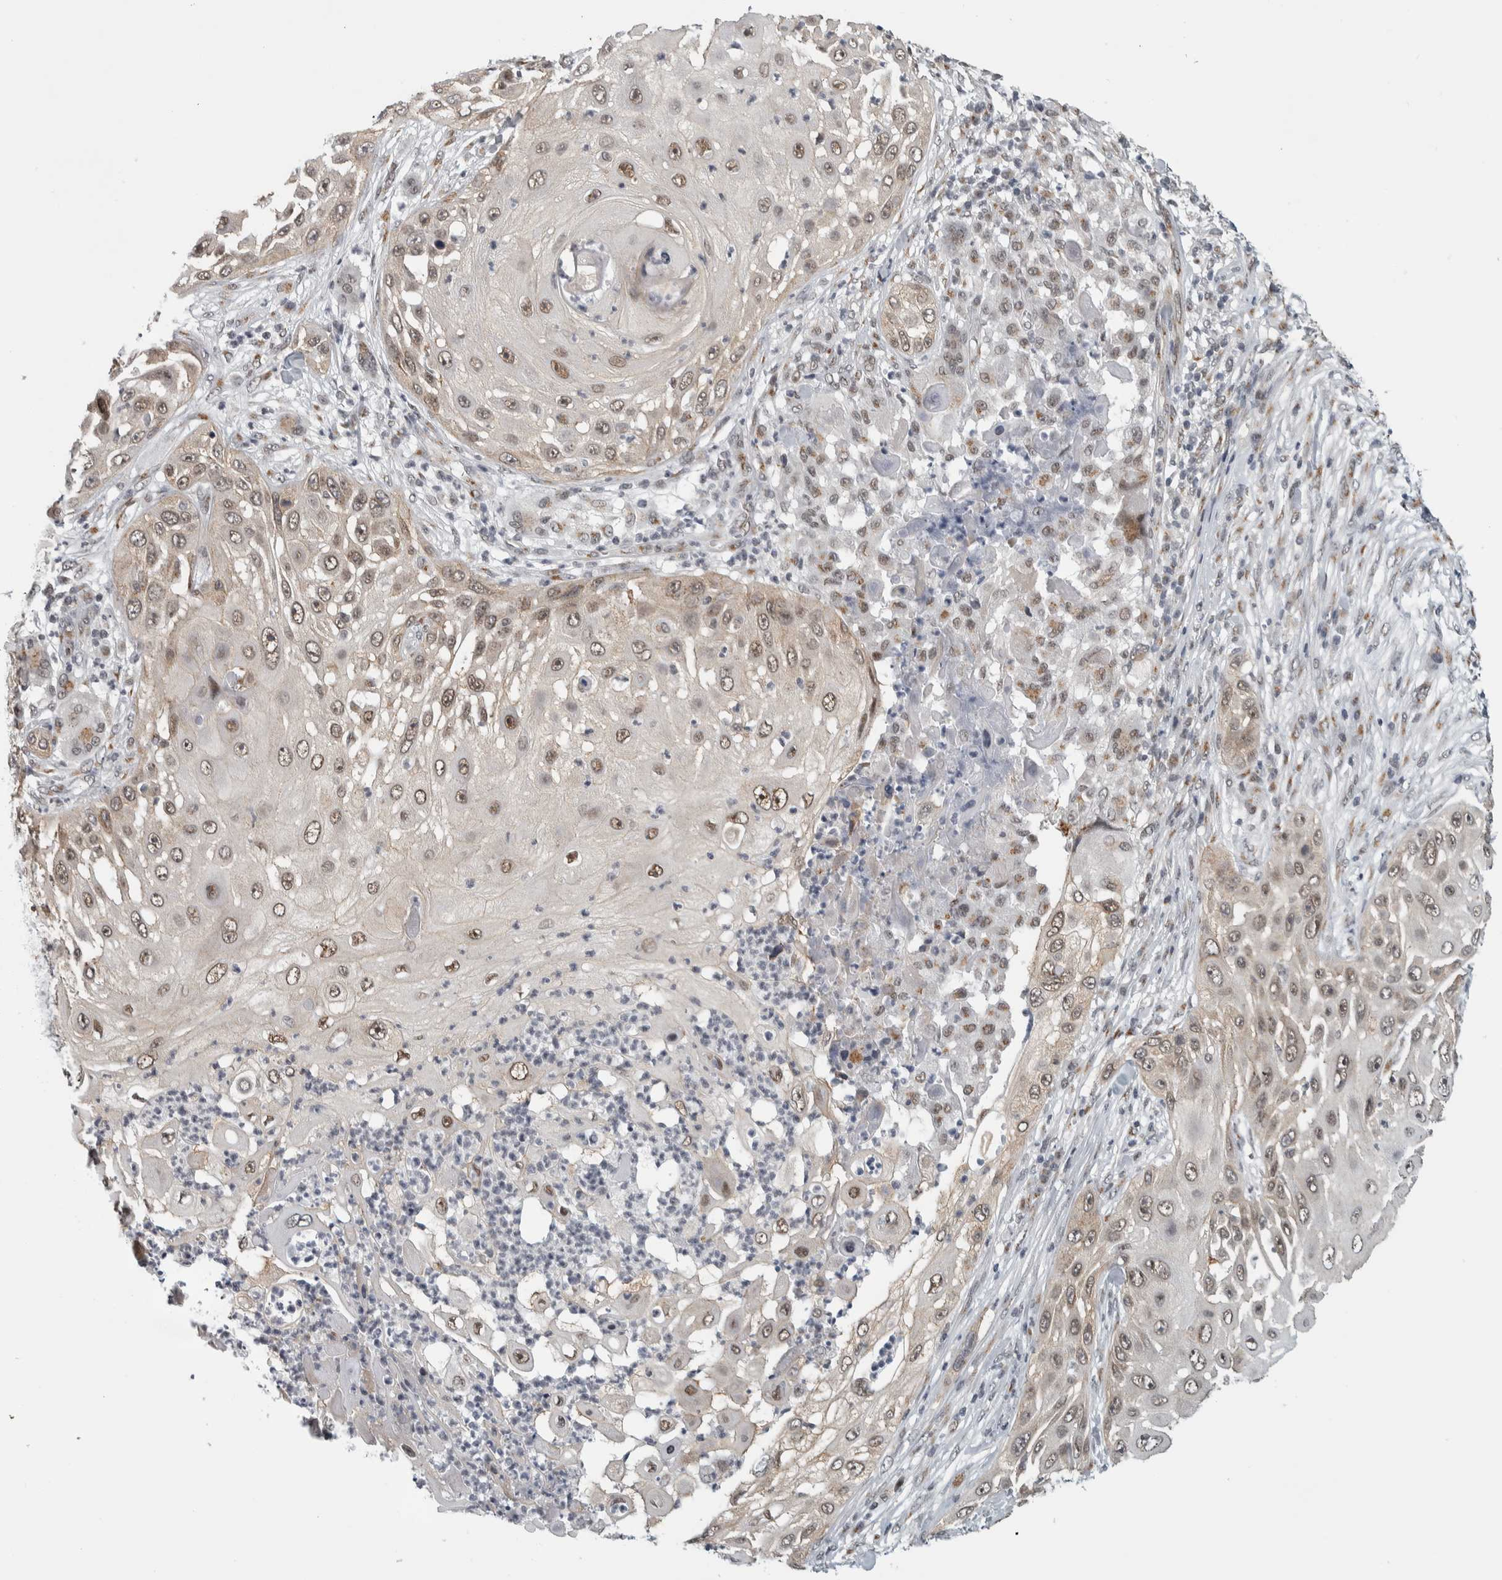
{"staining": {"intensity": "weak", "quantity": ">75%", "location": "cytoplasmic/membranous,nuclear"}, "tissue": "skin cancer", "cell_type": "Tumor cells", "image_type": "cancer", "snomed": [{"axis": "morphology", "description": "Squamous cell carcinoma, NOS"}, {"axis": "topography", "description": "Skin"}], "caption": "Human squamous cell carcinoma (skin) stained with a brown dye shows weak cytoplasmic/membranous and nuclear positive positivity in approximately >75% of tumor cells.", "gene": "ZMYND8", "patient": {"sex": "female", "age": 44}}